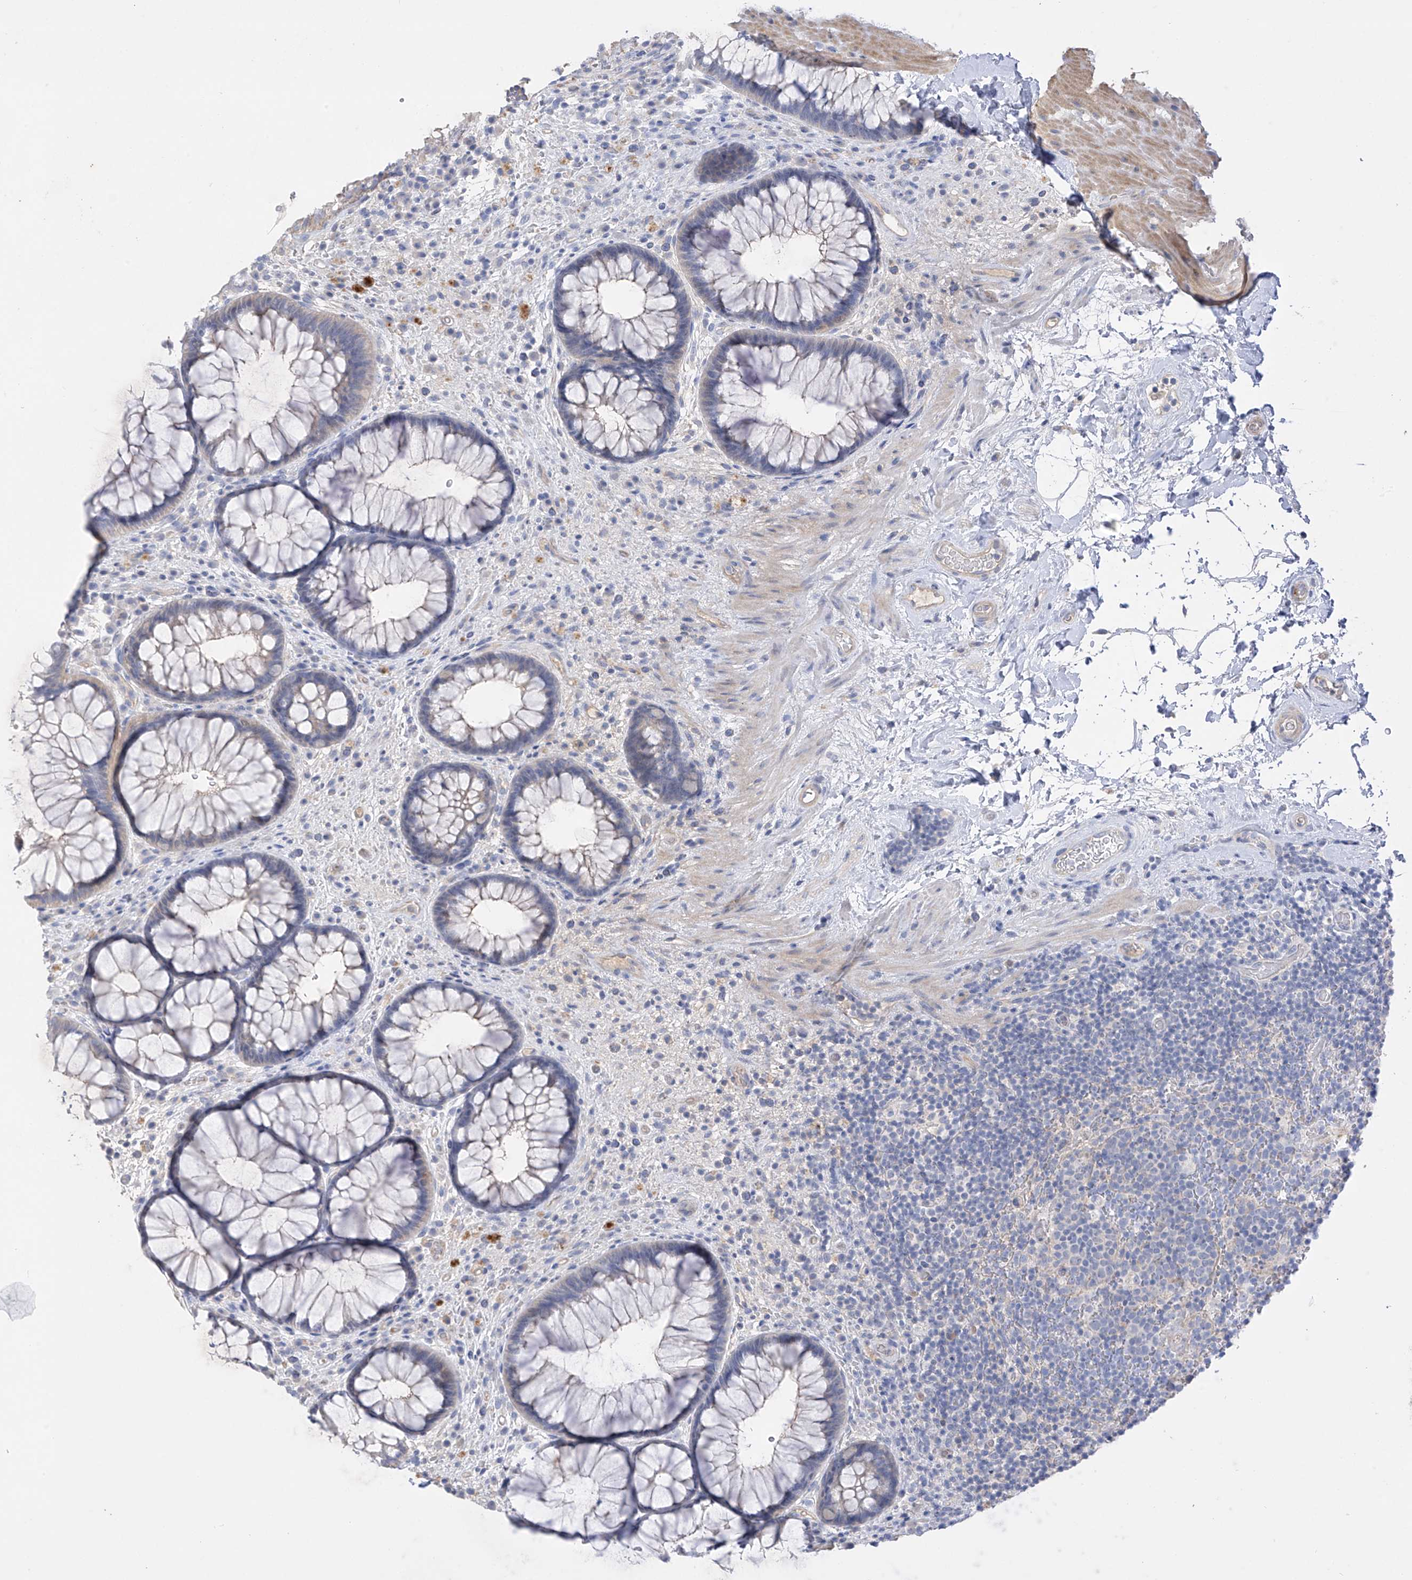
{"staining": {"intensity": "weak", "quantity": "<25%", "location": "cytoplasmic/membranous"}, "tissue": "rectum", "cell_type": "Glandular cells", "image_type": "normal", "snomed": [{"axis": "morphology", "description": "Normal tissue, NOS"}, {"axis": "topography", "description": "Rectum"}], "caption": "Immunohistochemistry (IHC) image of unremarkable rectum: human rectum stained with DAB exhibits no significant protein expression in glandular cells.", "gene": "PRSS12", "patient": {"sex": "male", "age": 51}}